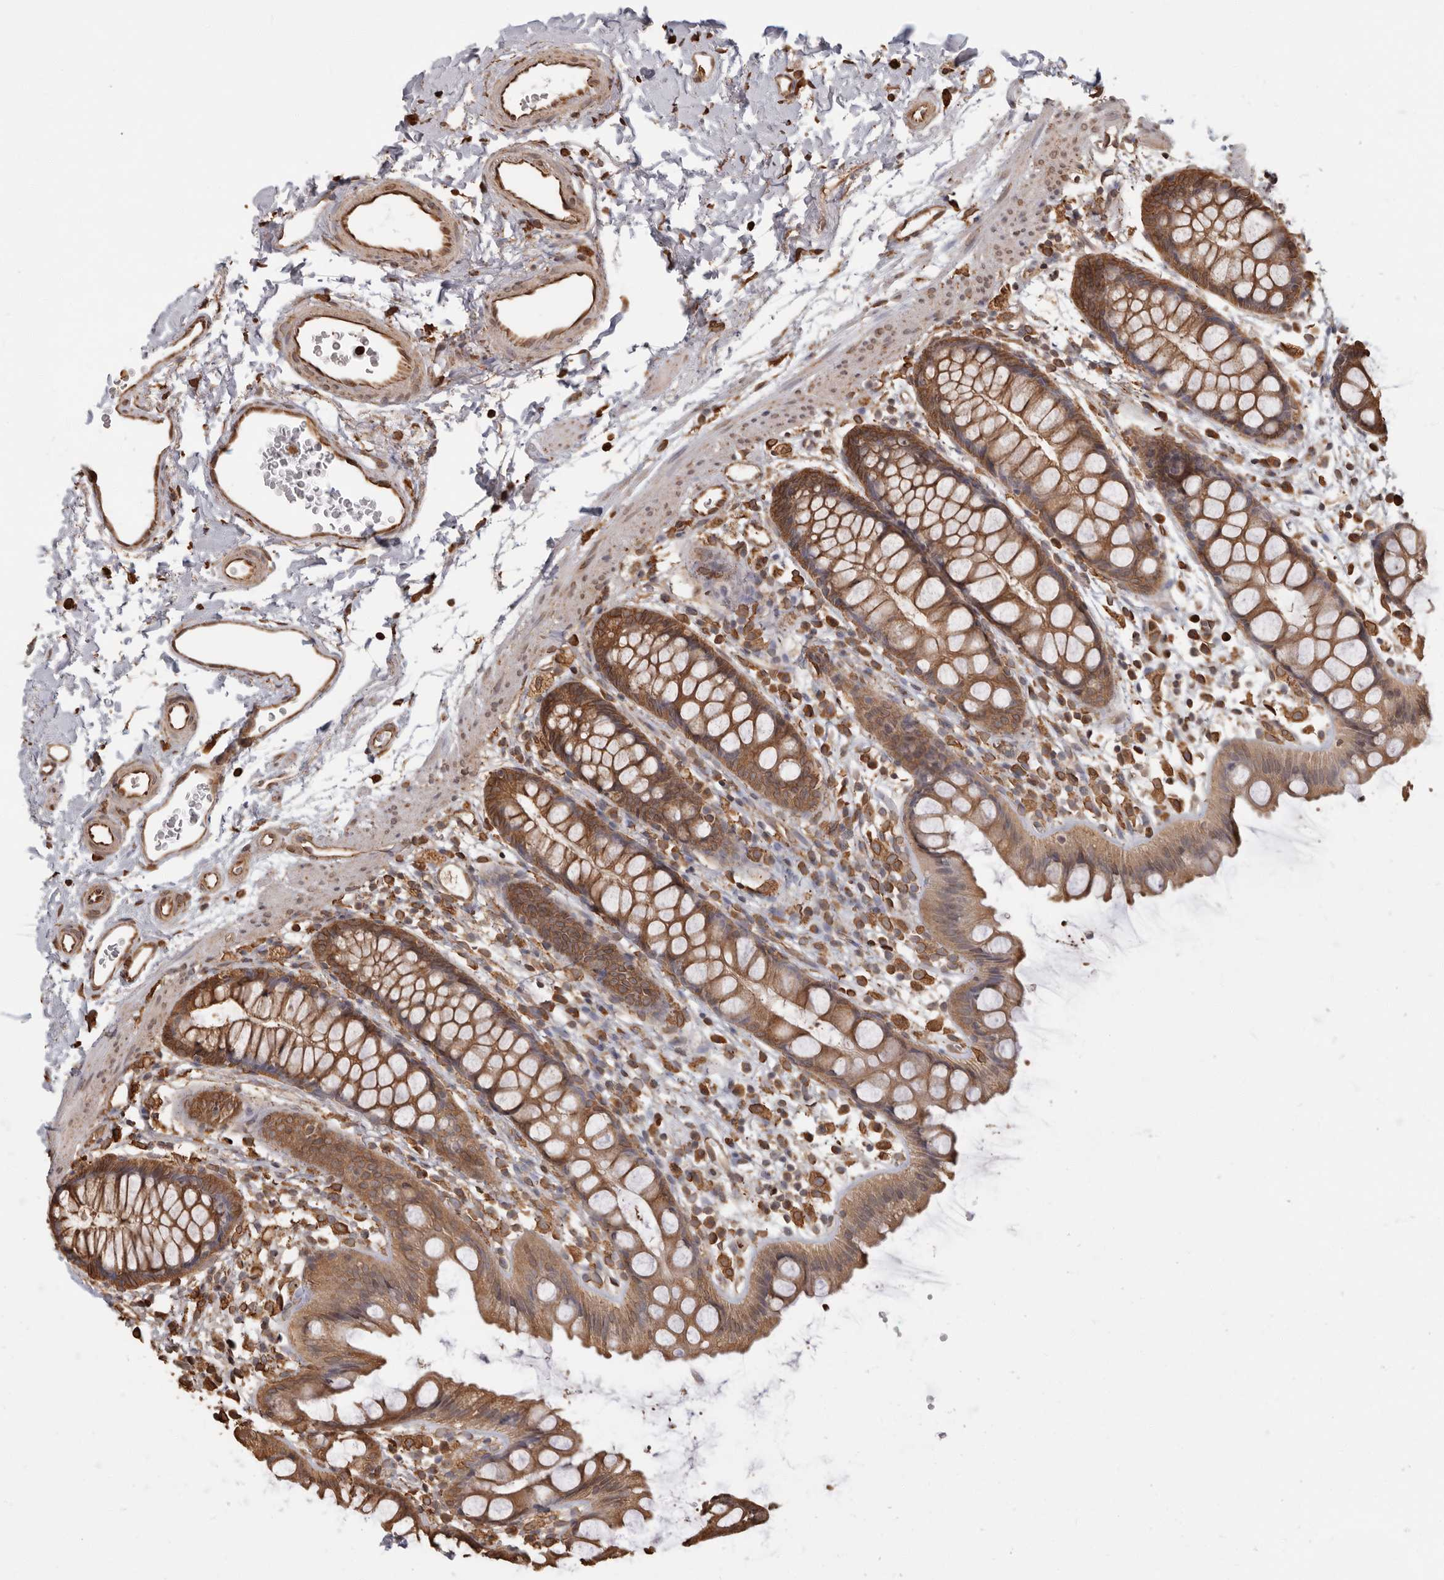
{"staining": {"intensity": "strong", "quantity": ">75%", "location": "cytoplasmic/membranous"}, "tissue": "rectum", "cell_type": "Glandular cells", "image_type": "normal", "snomed": [{"axis": "morphology", "description": "Normal tissue, NOS"}, {"axis": "topography", "description": "Rectum"}], "caption": "Immunohistochemistry photomicrograph of unremarkable rectum: human rectum stained using immunohistochemistry (IHC) displays high levels of strong protein expression localized specifically in the cytoplasmic/membranous of glandular cells, appearing as a cytoplasmic/membranous brown color.", "gene": "ARHGEF10L", "patient": {"sex": "female", "age": 65}}